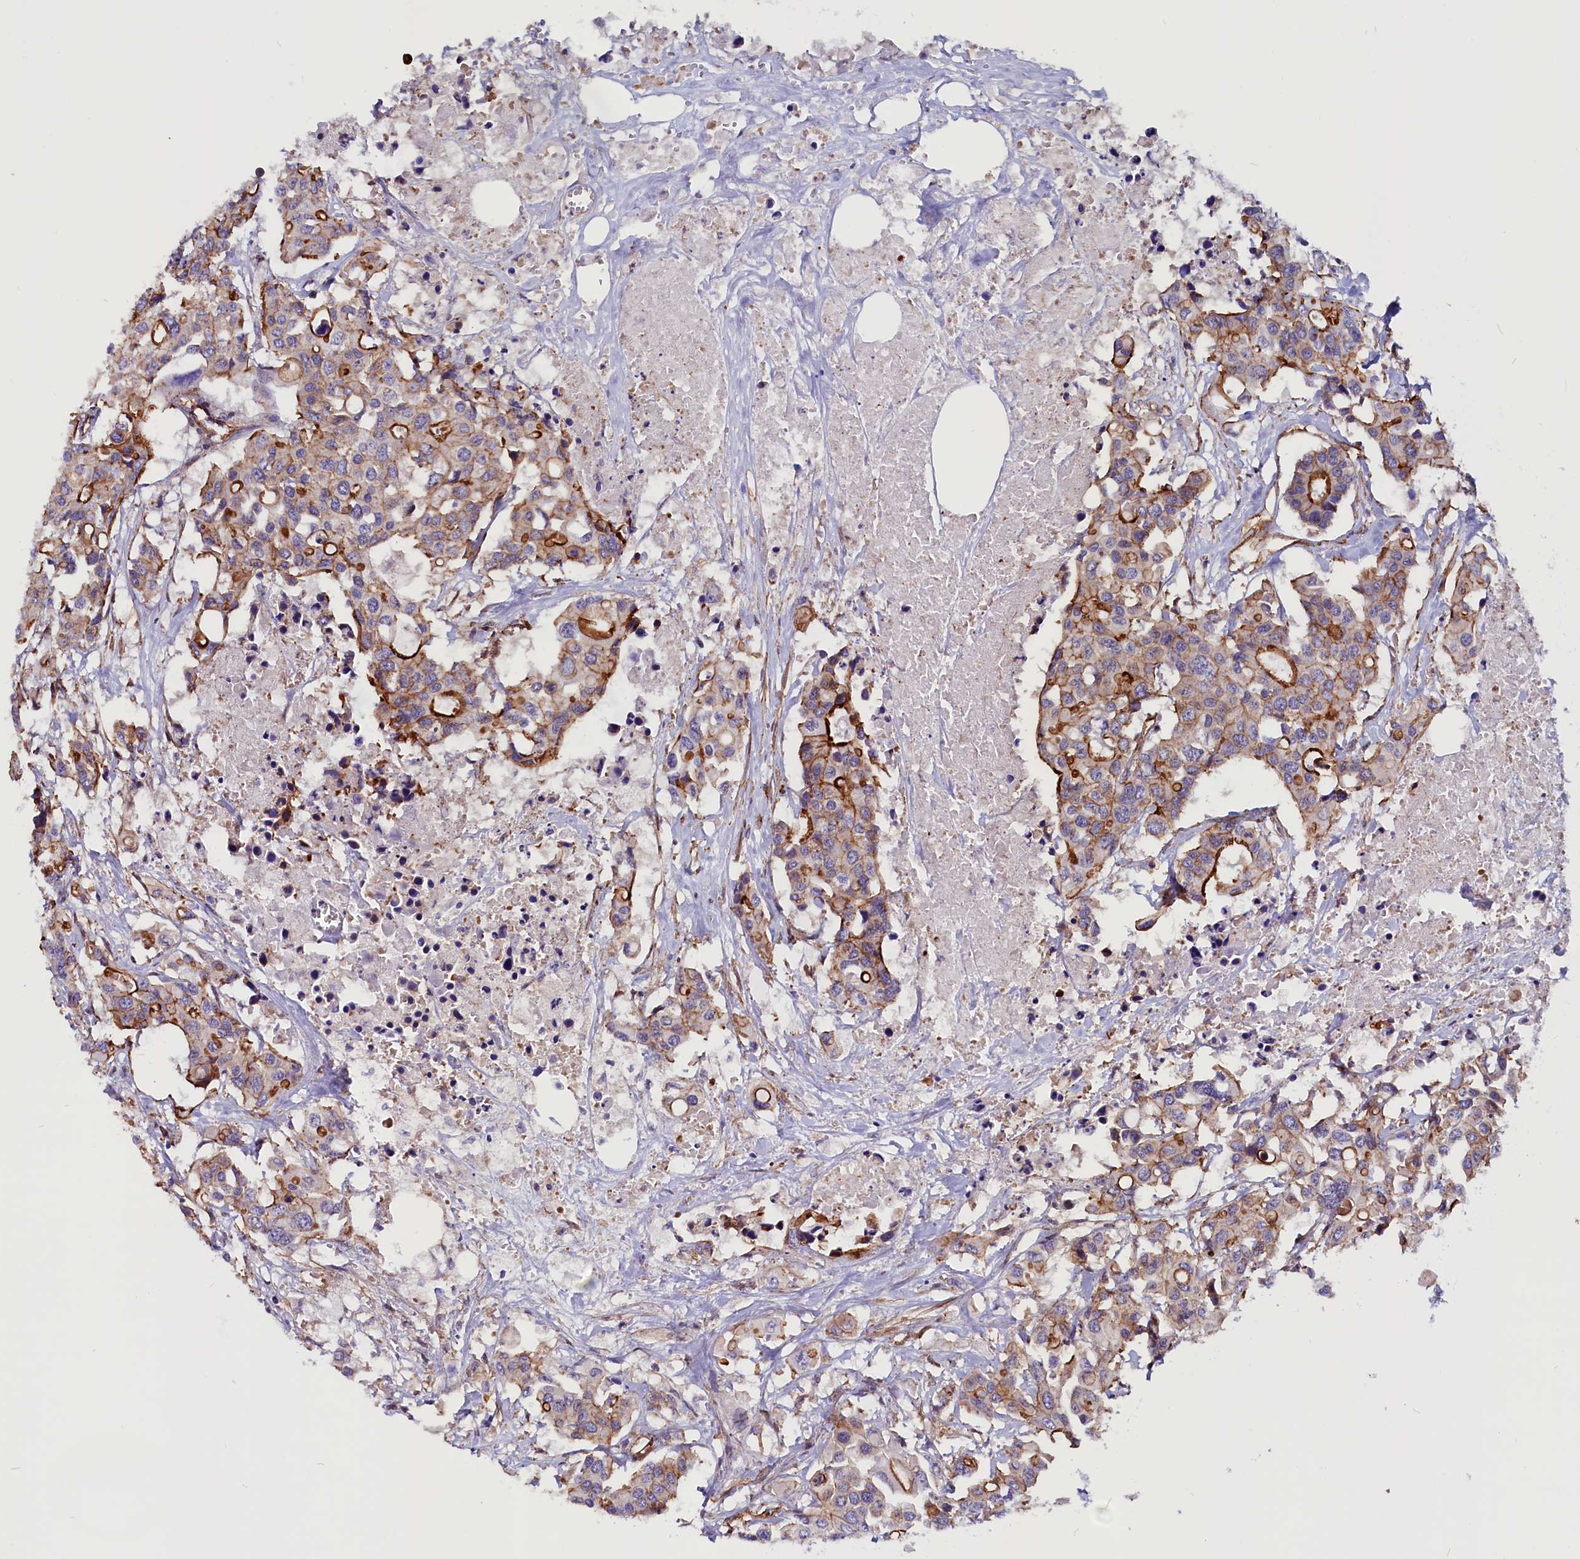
{"staining": {"intensity": "strong", "quantity": "<25%", "location": "cytoplasmic/membranous"}, "tissue": "colorectal cancer", "cell_type": "Tumor cells", "image_type": "cancer", "snomed": [{"axis": "morphology", "description": "Adenocarcinoma, NOS"}, {"axis": "topography", "description": "Colon"}], "caption": "The immunohistochemical stain labels strong cytoplasmic/membranous expression in tumor cells of colorectal cancer tissue. The protein of interest is shown in brown color, while the nuclei are stained blue.", "gene": "ZNF749", "patient": {"sex": "male", "age": 77}}